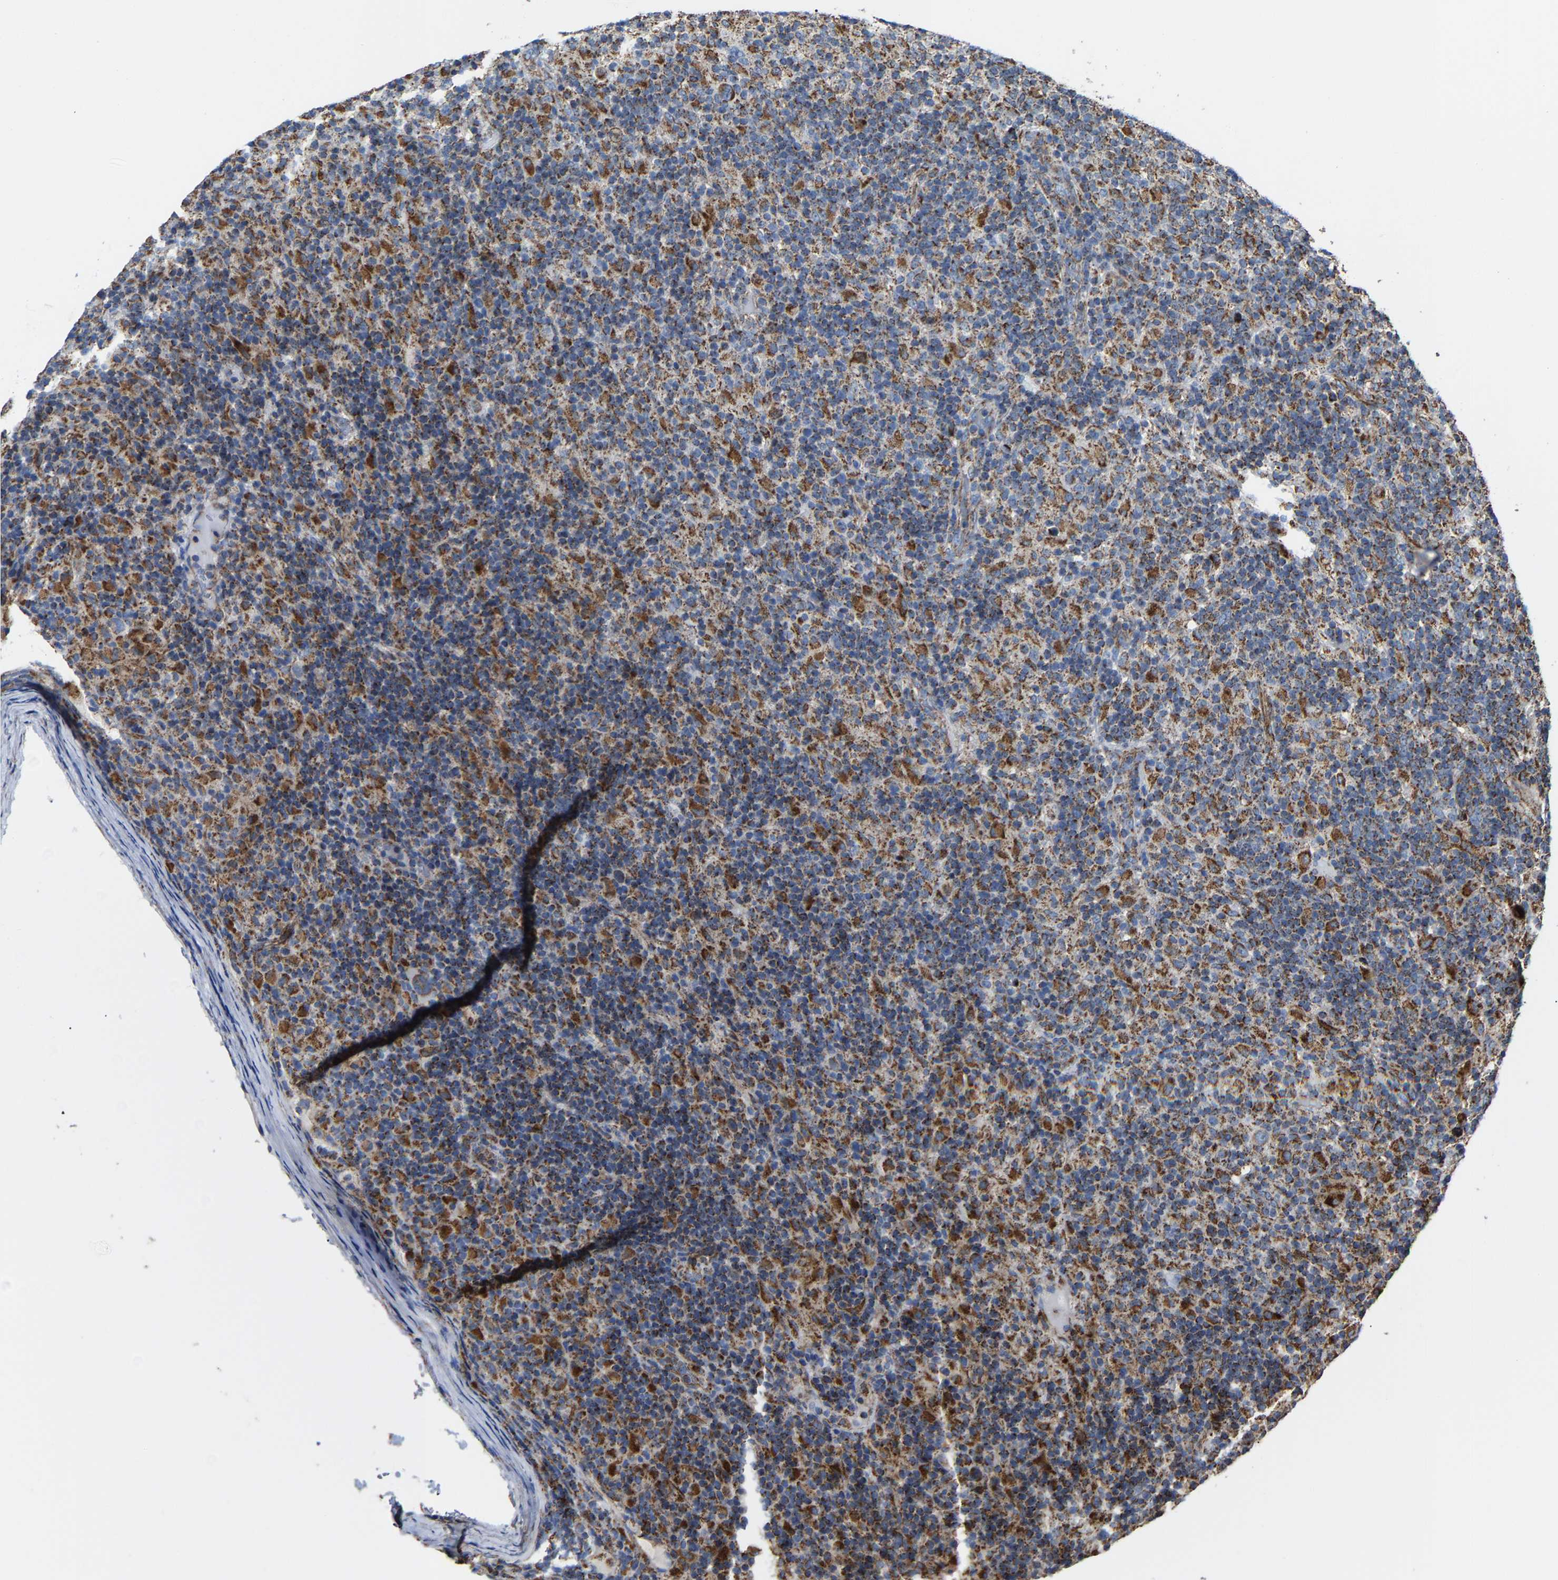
{"staining": {"intensity": "moderate", "quantity": ">75%", "location": "cytoplasmic/membranous"}, "tissue": "lymphoma", "cell_type": "Tumor cells", "image_type": "cancer", "snomed": [{"axis": "morphology", "description": "Hodgkin's disease, NOS"}, {"axis": "topography", "description": "Lymph node"}], "caption": "Hodgkin's disease tissue shows moderate cytoplasmic/membranous expression in about >75% of tumor cells", "gene": "NDUFV3", "patient": {"sex": "male", "age": 70}}